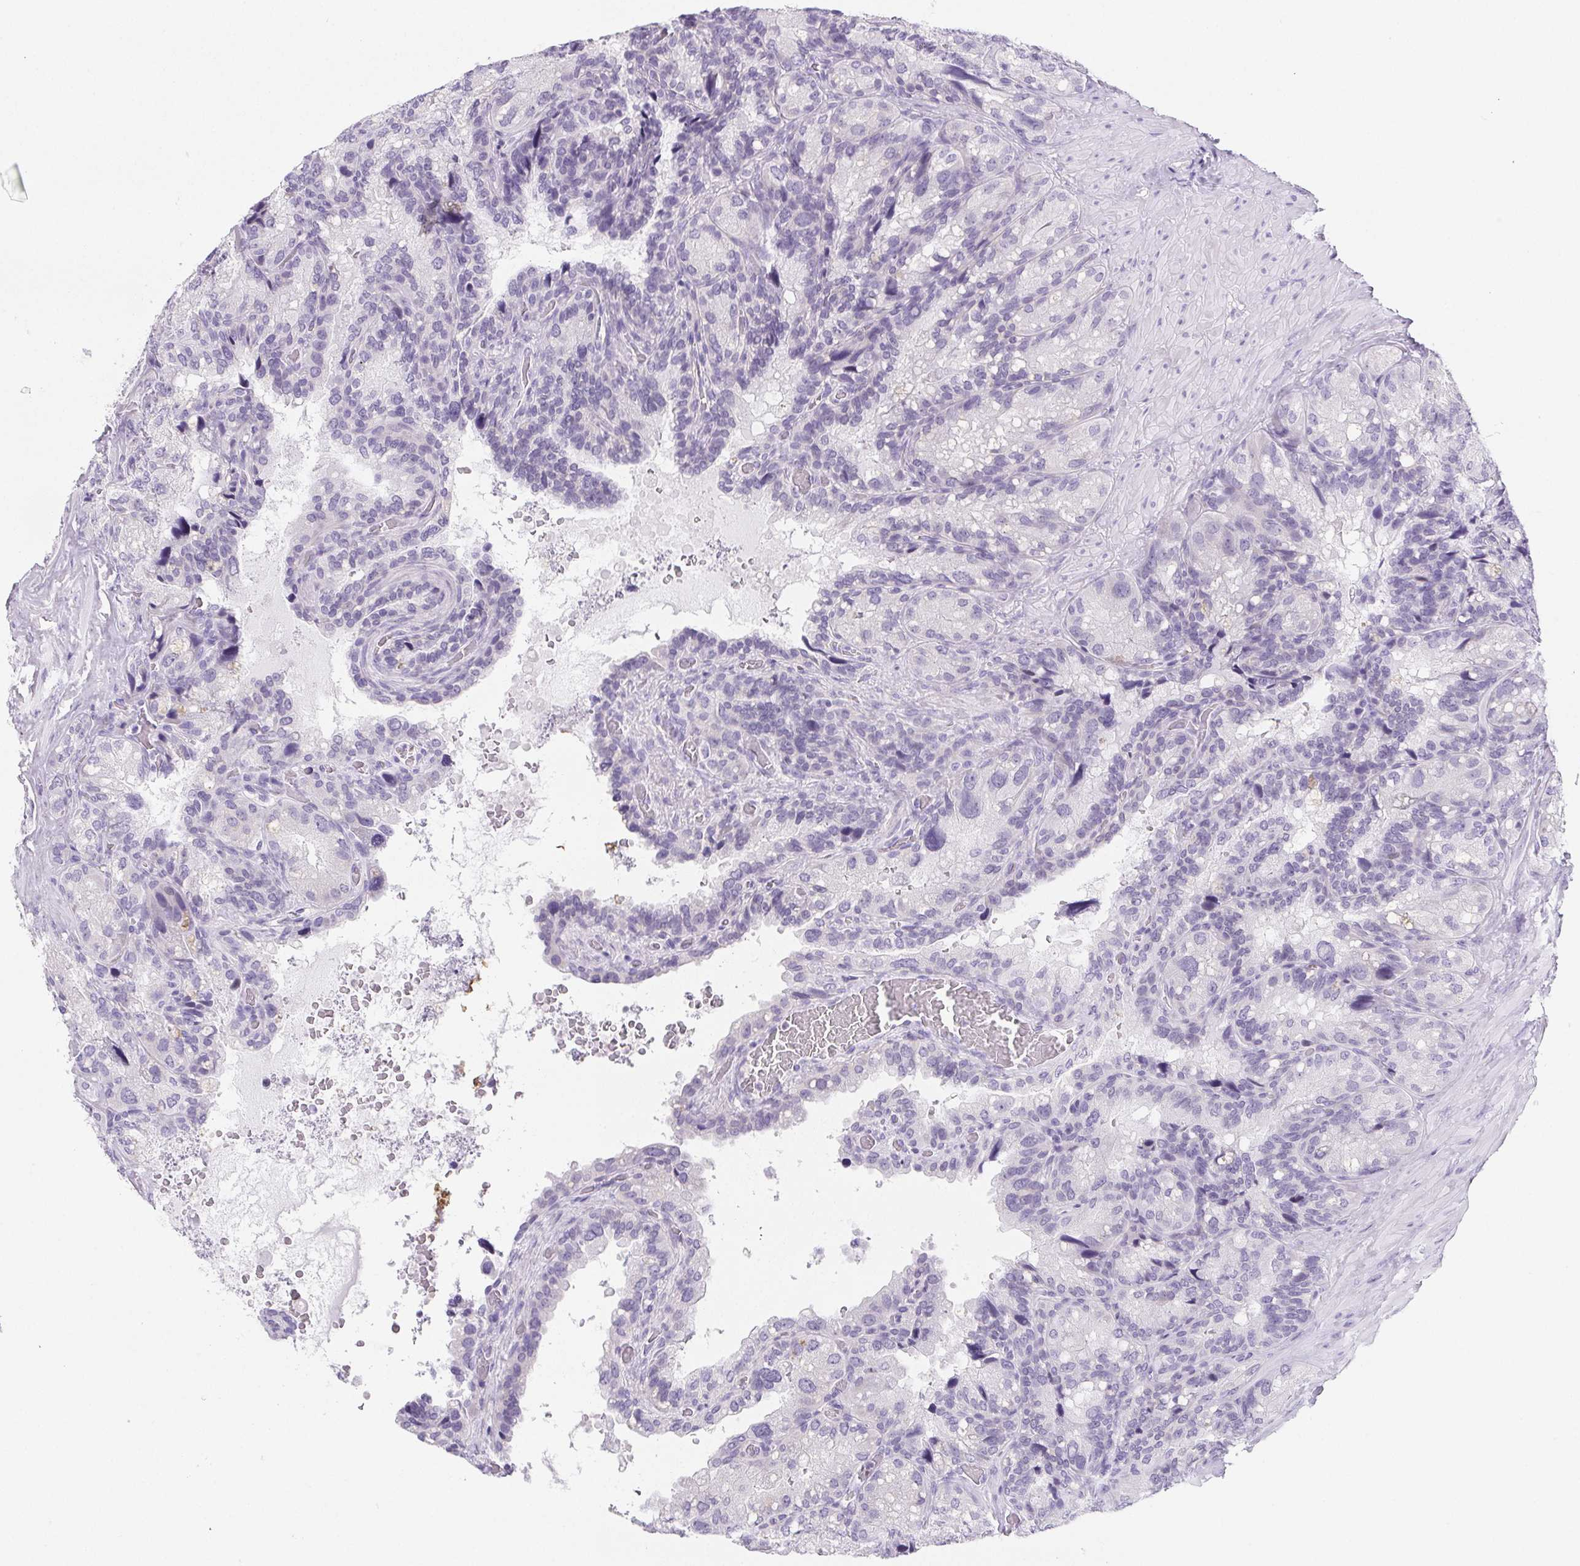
{"staining": {"intensity": "negative", "quantity": "none", "location": "none"}, "tissue": "seminal vesicle", "cell_type": "Glandular cells", "image_type": "normal", "snomed": [{"axis": "morphology", "description": "Normal tissue, NOS"}, {"axis": "topography", "description": "Seminal veicle"}], "caption": "Immunohistochemical staining of benign seminal vesicle displays no significant expression in glandular cells. Brightfield microscopy of IHC stained with DAB (brown) and hematoxylin (blue), captured at high magnification.", "gene": "BEND2", "patient": {"sex": "male", "age": 60}}